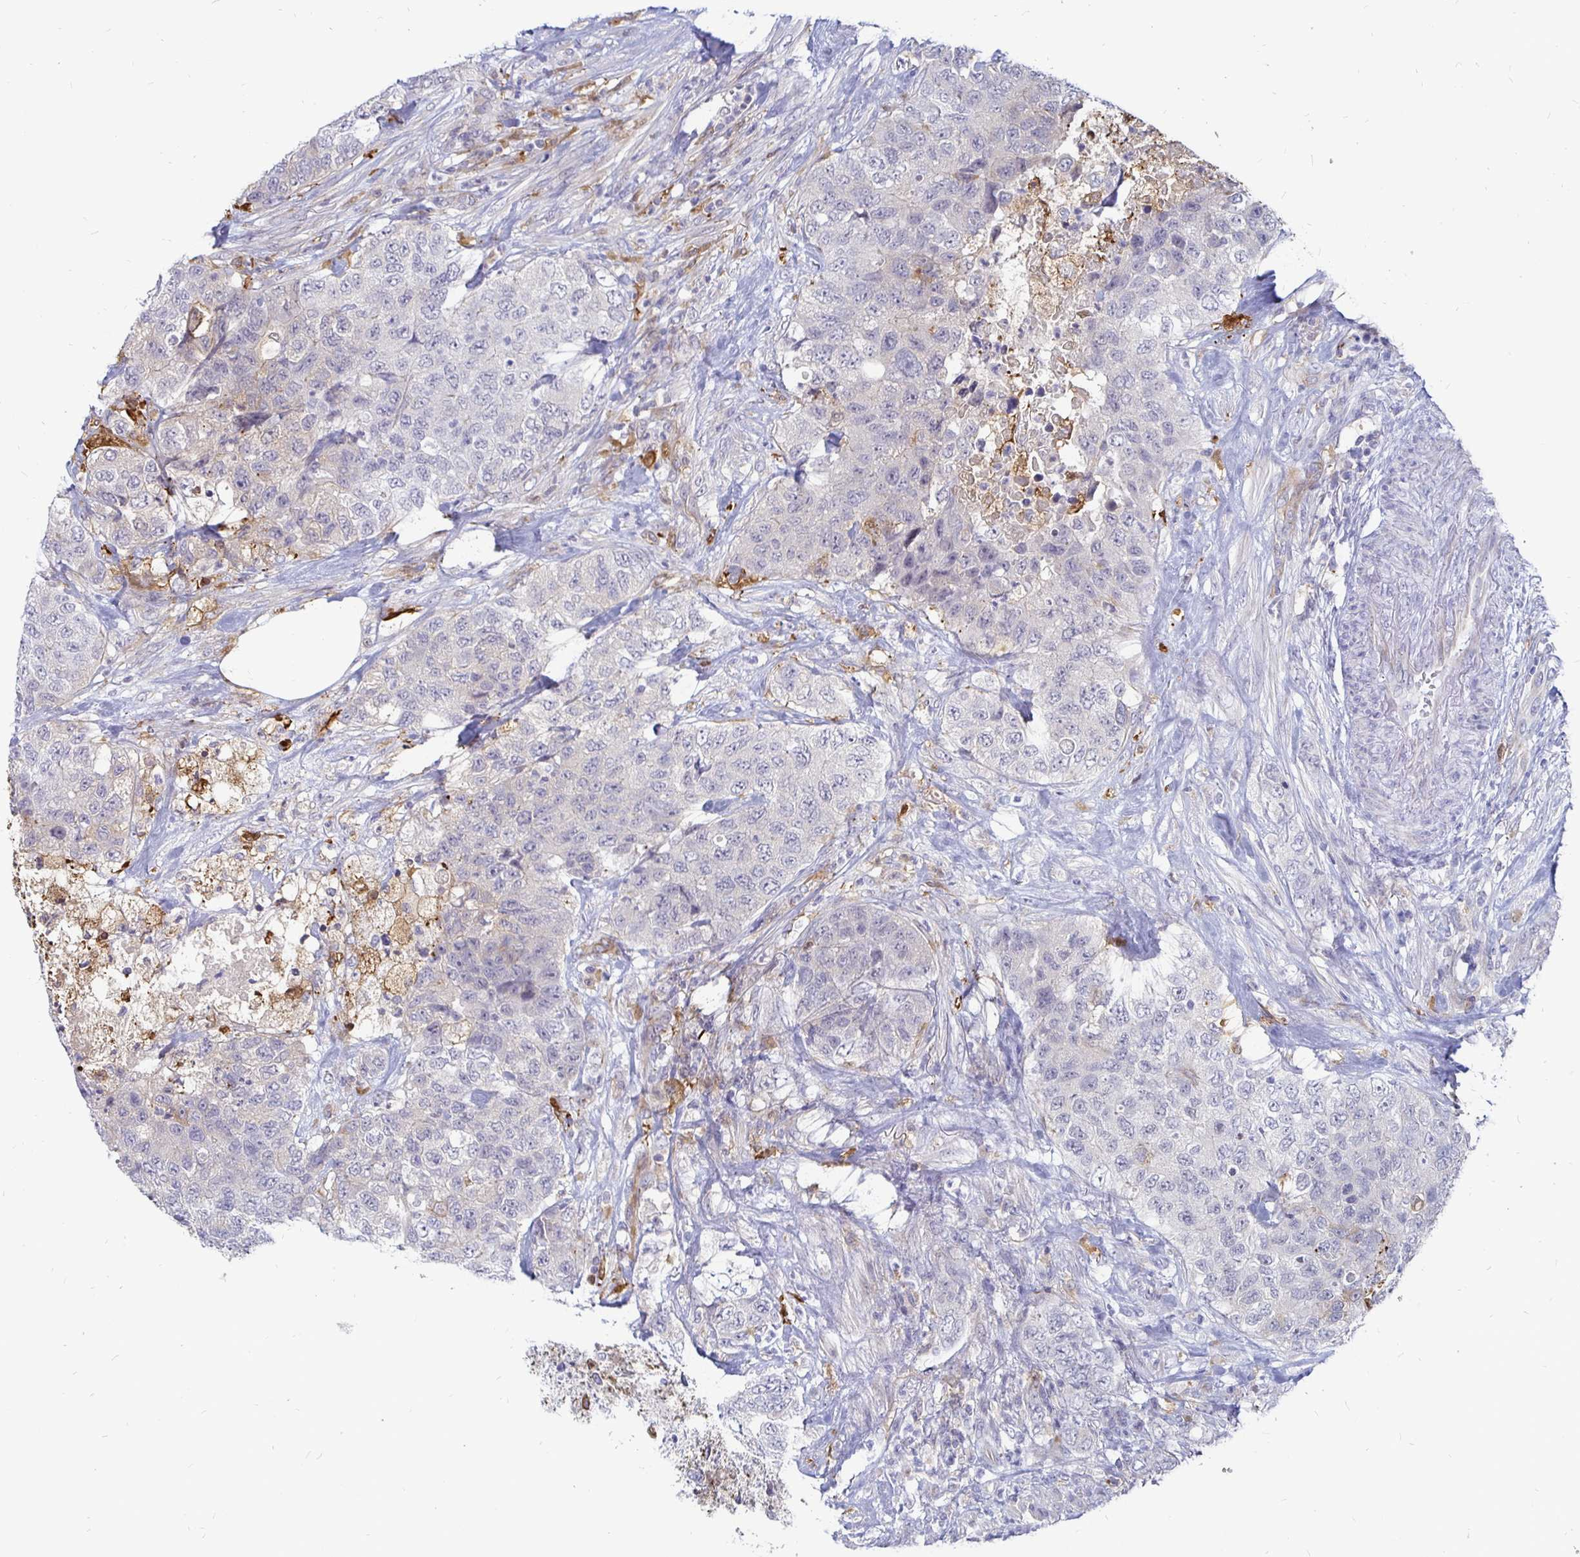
{"staining": {"intensity": "negative", "quantity": "none", "location": "none"}, "tissue": "urothelial cancer", "cell_type": "Tumor cells", "image_type": "cancer", "snomed": [{"axis": "morphology", "description": "Urothelial carcinoma, High grade"}, {"axis": "topography", "description": "Urinary bladder"}], "caption": "Image shows no significant protein staining in tumor cells of urothelial cancer.", "gene": "CCDC85A", "patient": {"sex": "female", "age": 78}}